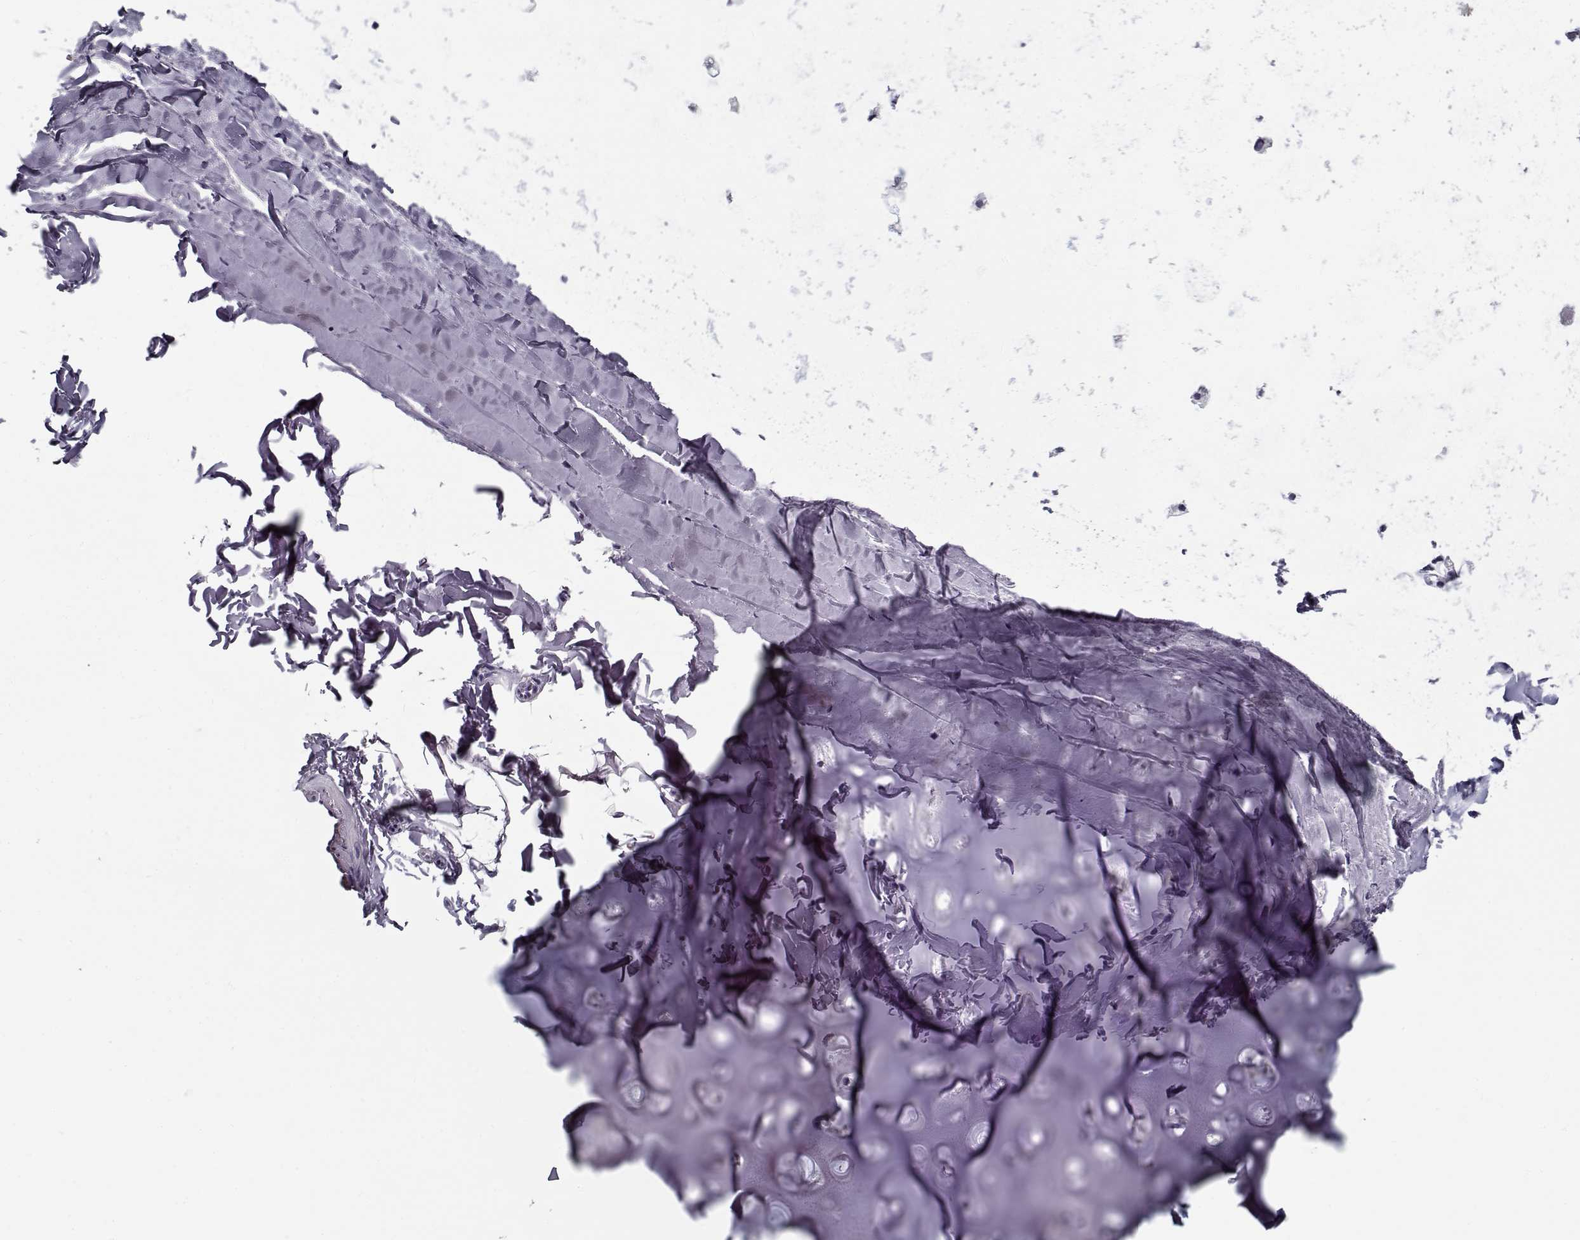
{"staining": {"intensity": "negative", "quantity": "none", "location": "none"}, "tissue": "soft tissue", "cell_type": "Chondrocytes", "image_type": "normal", "snomed": [{"axis": "morphology", "description": "Normal tissue, NOS"}, {"axis": "topography", "description": "Lymph node"}, {"axis": "topography", "description": "Bronchus"}], "caption": "Immunohistochemistry (IHC) photomicrograph of normal soft tissue: soft tissue stained with DAB (3,3'-diaminobenzidine) exhibits no significant protein positivity in chondrocytes.", "gene": "SPACA9", "patient": {"sex": "female", "age": 70}}